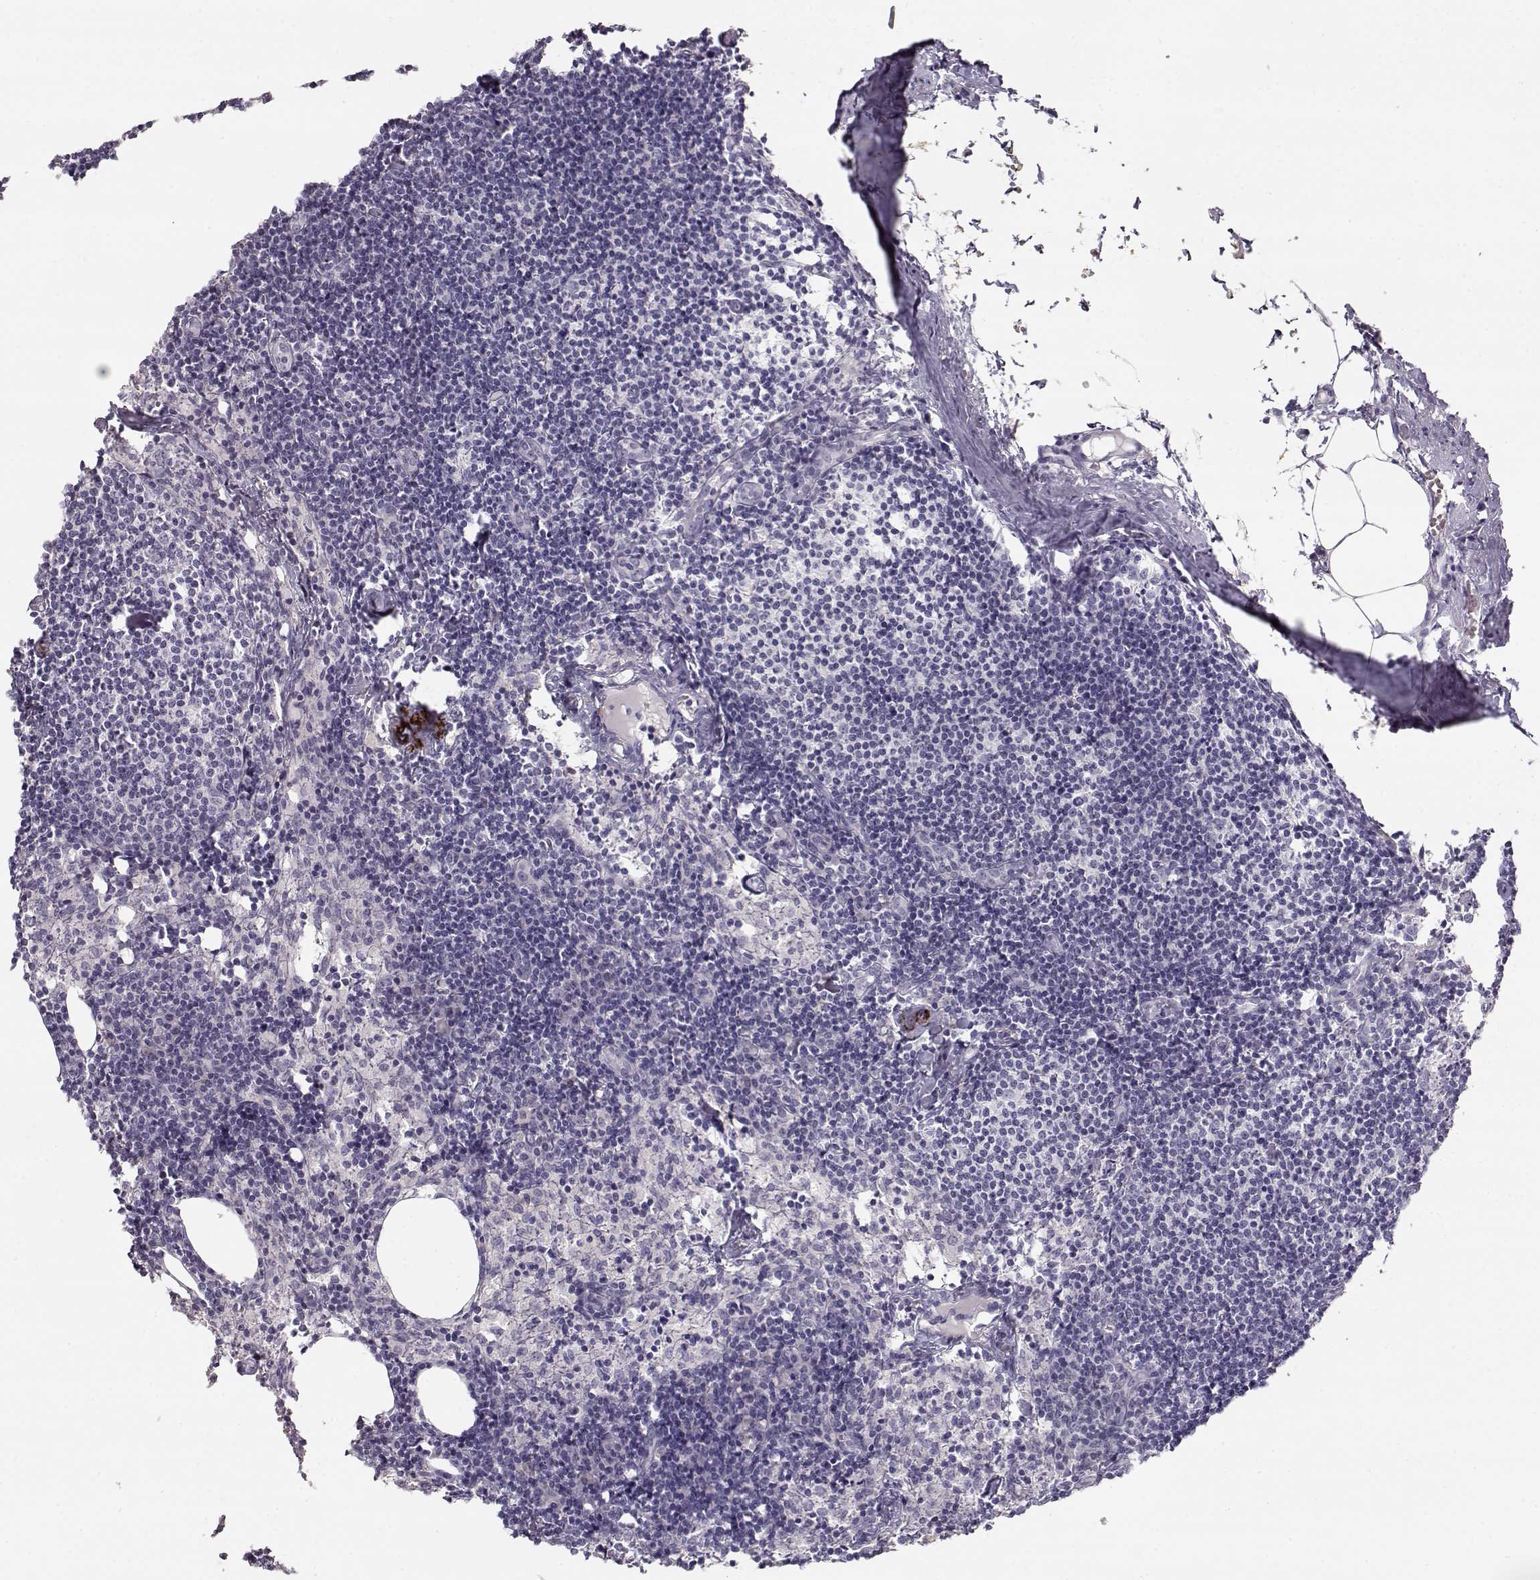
{"staining": {"intensity": "negative", "quantity": "none", "location": "none"}, "tissue": "lymph node", "cell_type": "Germinal center cells", "image_type": "normal", "snomed": [{"axis": "morphology", "description": "Normal tissue, NOS"}, {"axis": "topography", "description": "Lymph node"}], "caption": "DAB (3,3'-diaminobenzidine) immunohistochemical staining of unremarkable human lymph node shows no significant expression in germinal center cells.", "gene": "TTC26", "patient": {"sex": "female", "age": 52}}